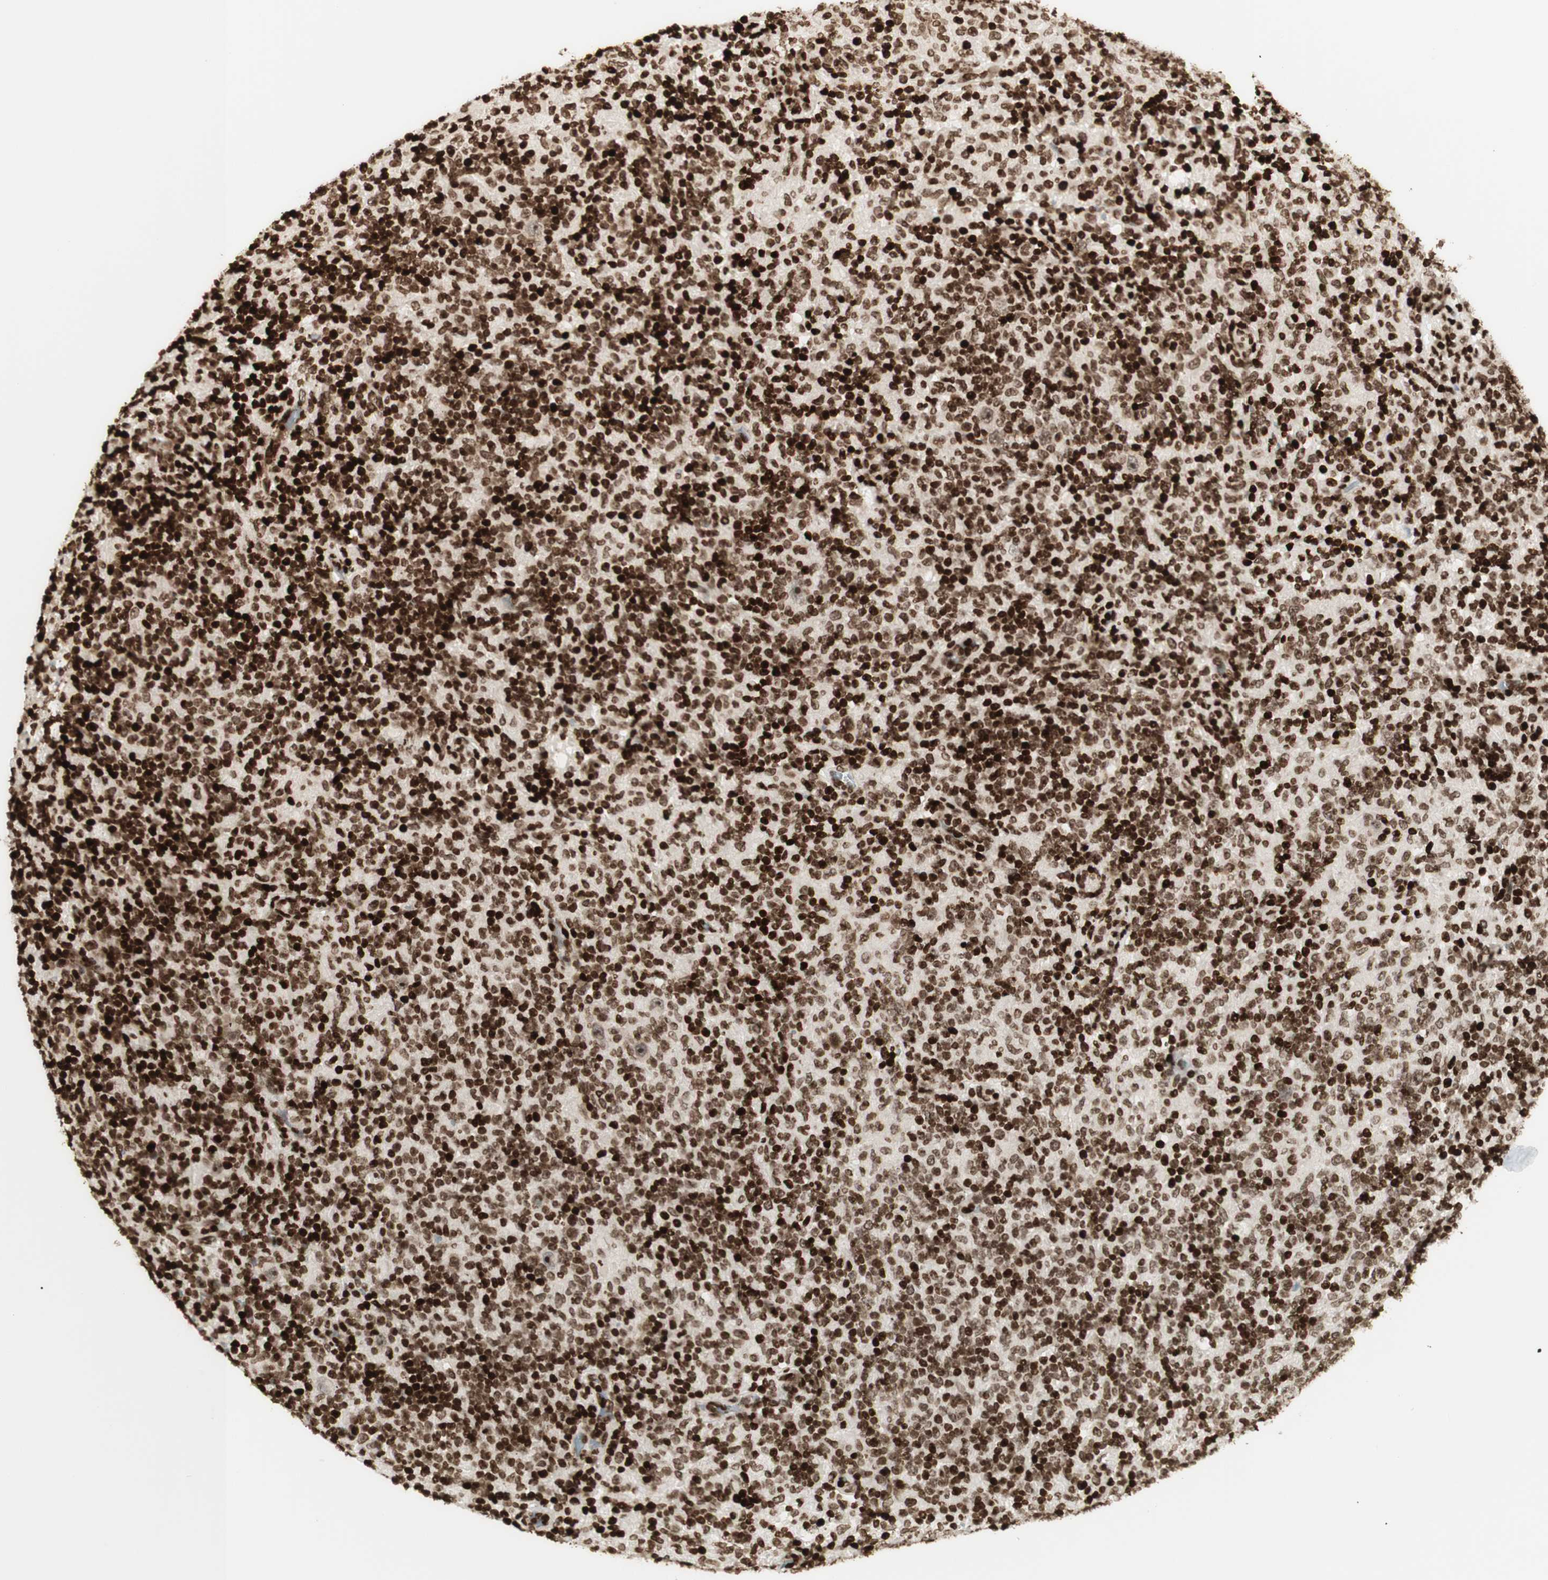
{"staining": {"intensity": "weak", "quantity": ">75%", "location": "nuclear"}, "tissue": "lymphoma", "cell_type": "Tumor cells", "image_type": "cancer", "snomed": [{"axis": "morphology", "description": "Hodgkin's disease, NOS"}, {"axis": "topography", "description": "Lymph node"}], "caption": "A histopathology image showing weak nuclear staining in approximately >75% of tumor cells in lymphoma, as visualized by brown immunohistochemical staining.", "gene": "NCAPD2", "patient": {"sex": "male", "age": 70}}